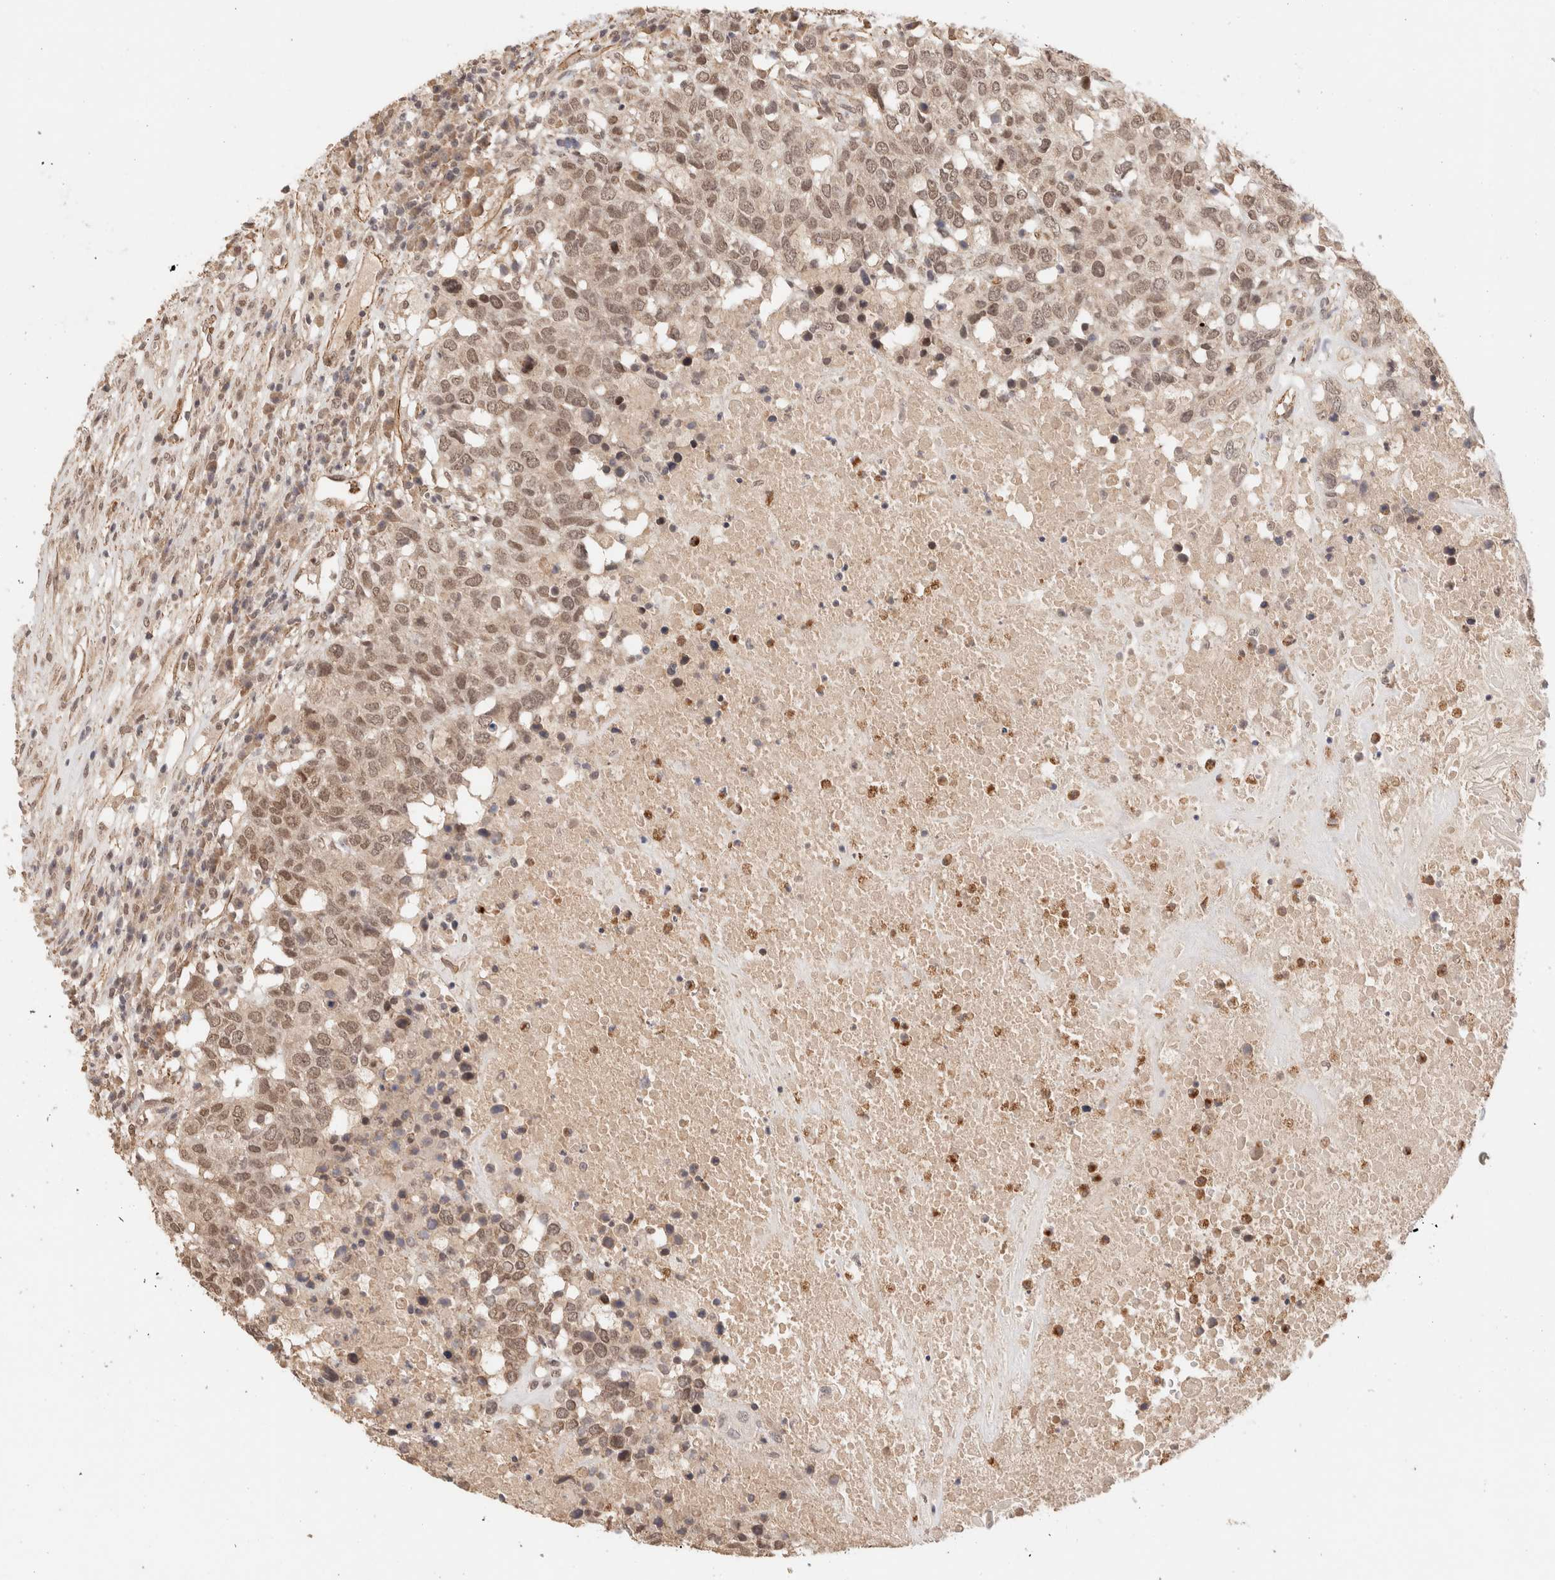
{"staining": {"intensity": "moderate", "quantity": ">75%", "location": "nuclear"}, "tissue": "head and neck cancer", "cell_type": "Tumor cells", "image_type": "cancer", "snomed": [{"axis": "morphology", "description": "Squamous cell carcinoma, NOS"}, {"axis": "topography", "description": "Head-Neck"}], "caption": "The photomicrograph reveals immunohistochemical staining of head and neck cancer. There is moderate nuclear expression is identified in approximately >75% of tumor cells.", "gene": "BRPF3", "patient": {"sex": "male", "age": 66}}